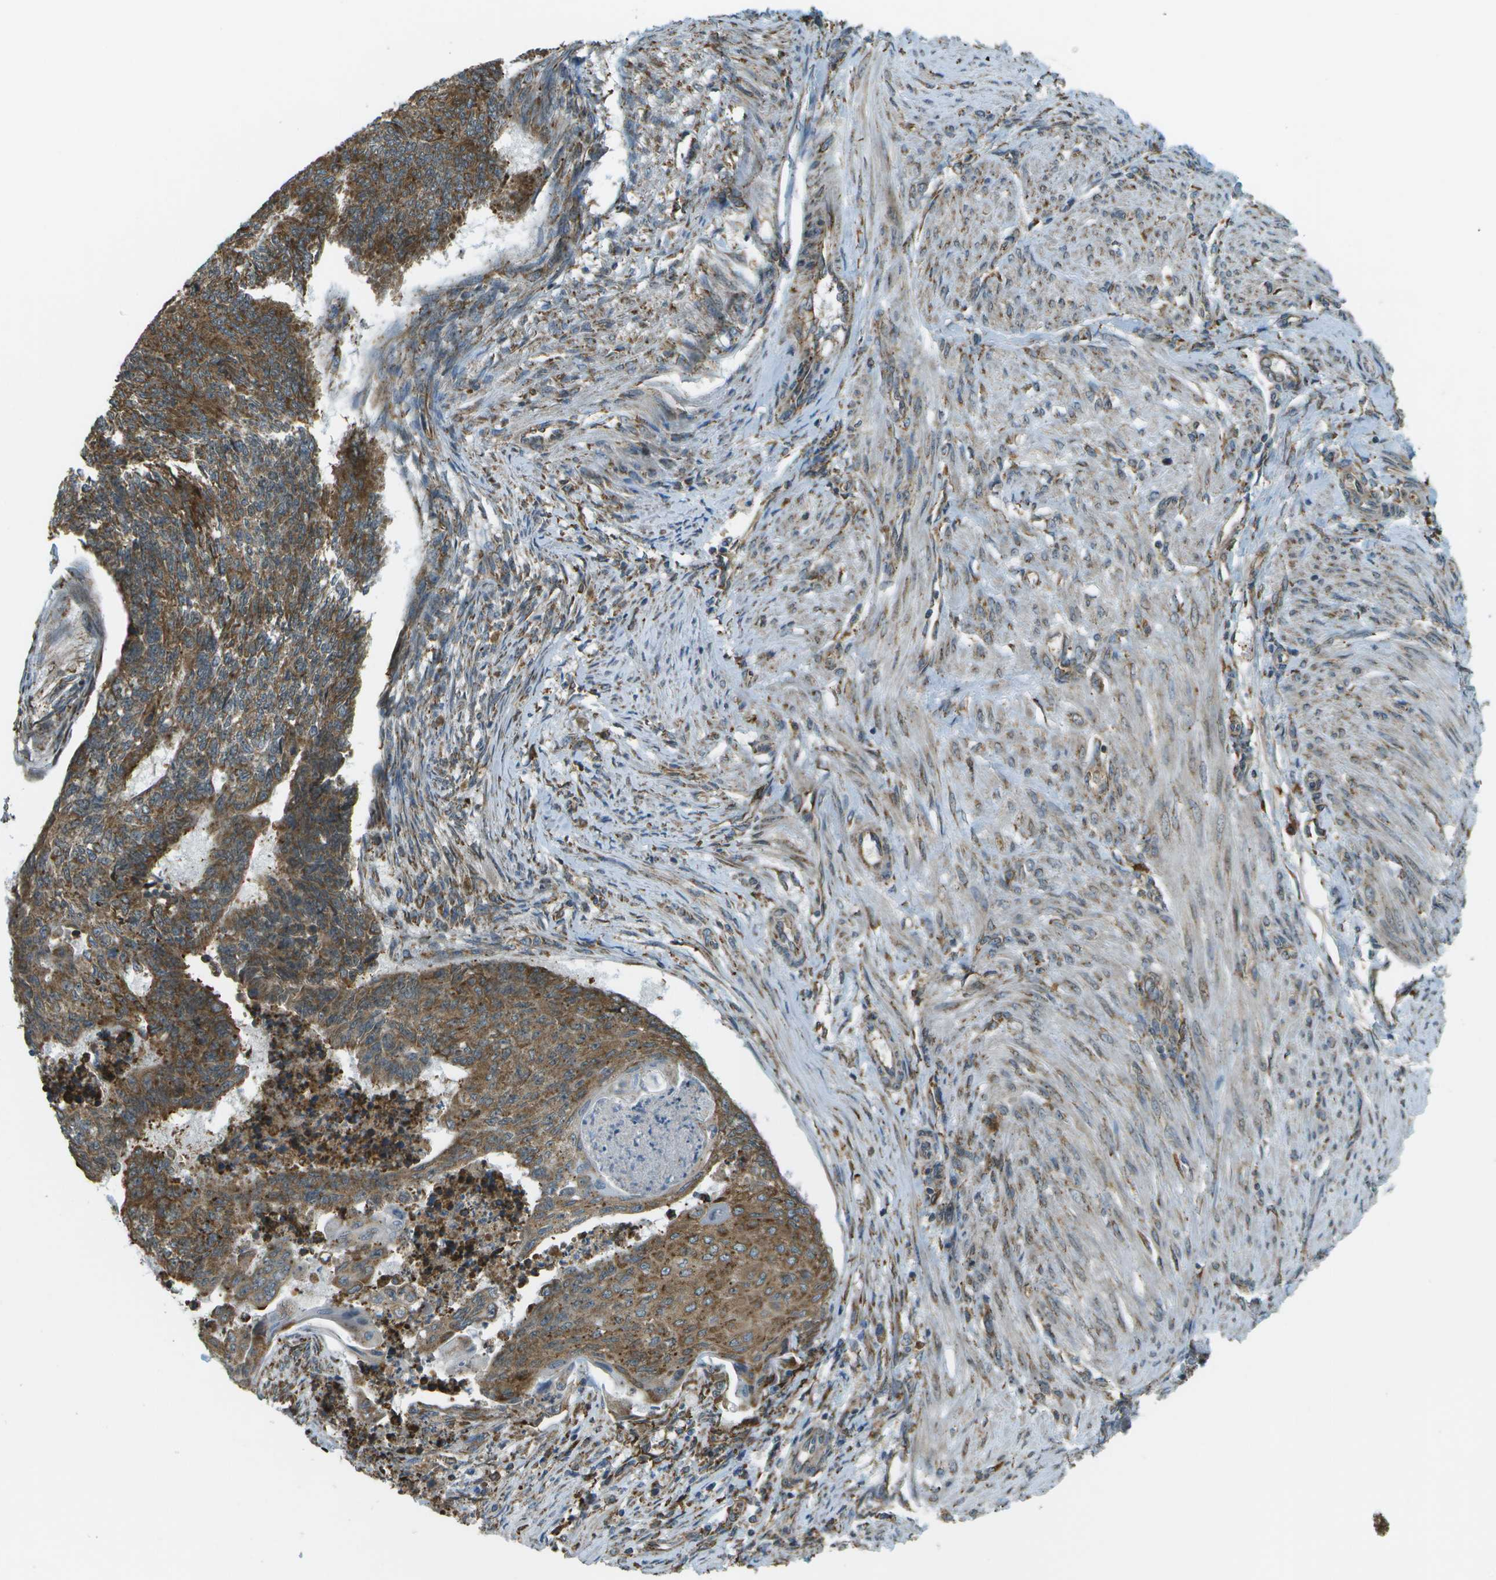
{"staining": {"intensity": "strong", "quantity": ">75%", "location": "cytoplasmic/membranous"}, "tissue": "endometrial cancer", "cell_type": "Tumor cells", "image_type": "cancer", "snomed": [{"axis": "morphology", "description": "Adenocarcinoma, NOS"}, {"axis": "topography", "description": "Endometrium"}], "caption": "A brown stain highlights strong cytoplasmic/membranous expression of a protein in endometrial cancer tumor cells.", "gene": "USP30", "patient": {"sex": "female", "age": 32}}